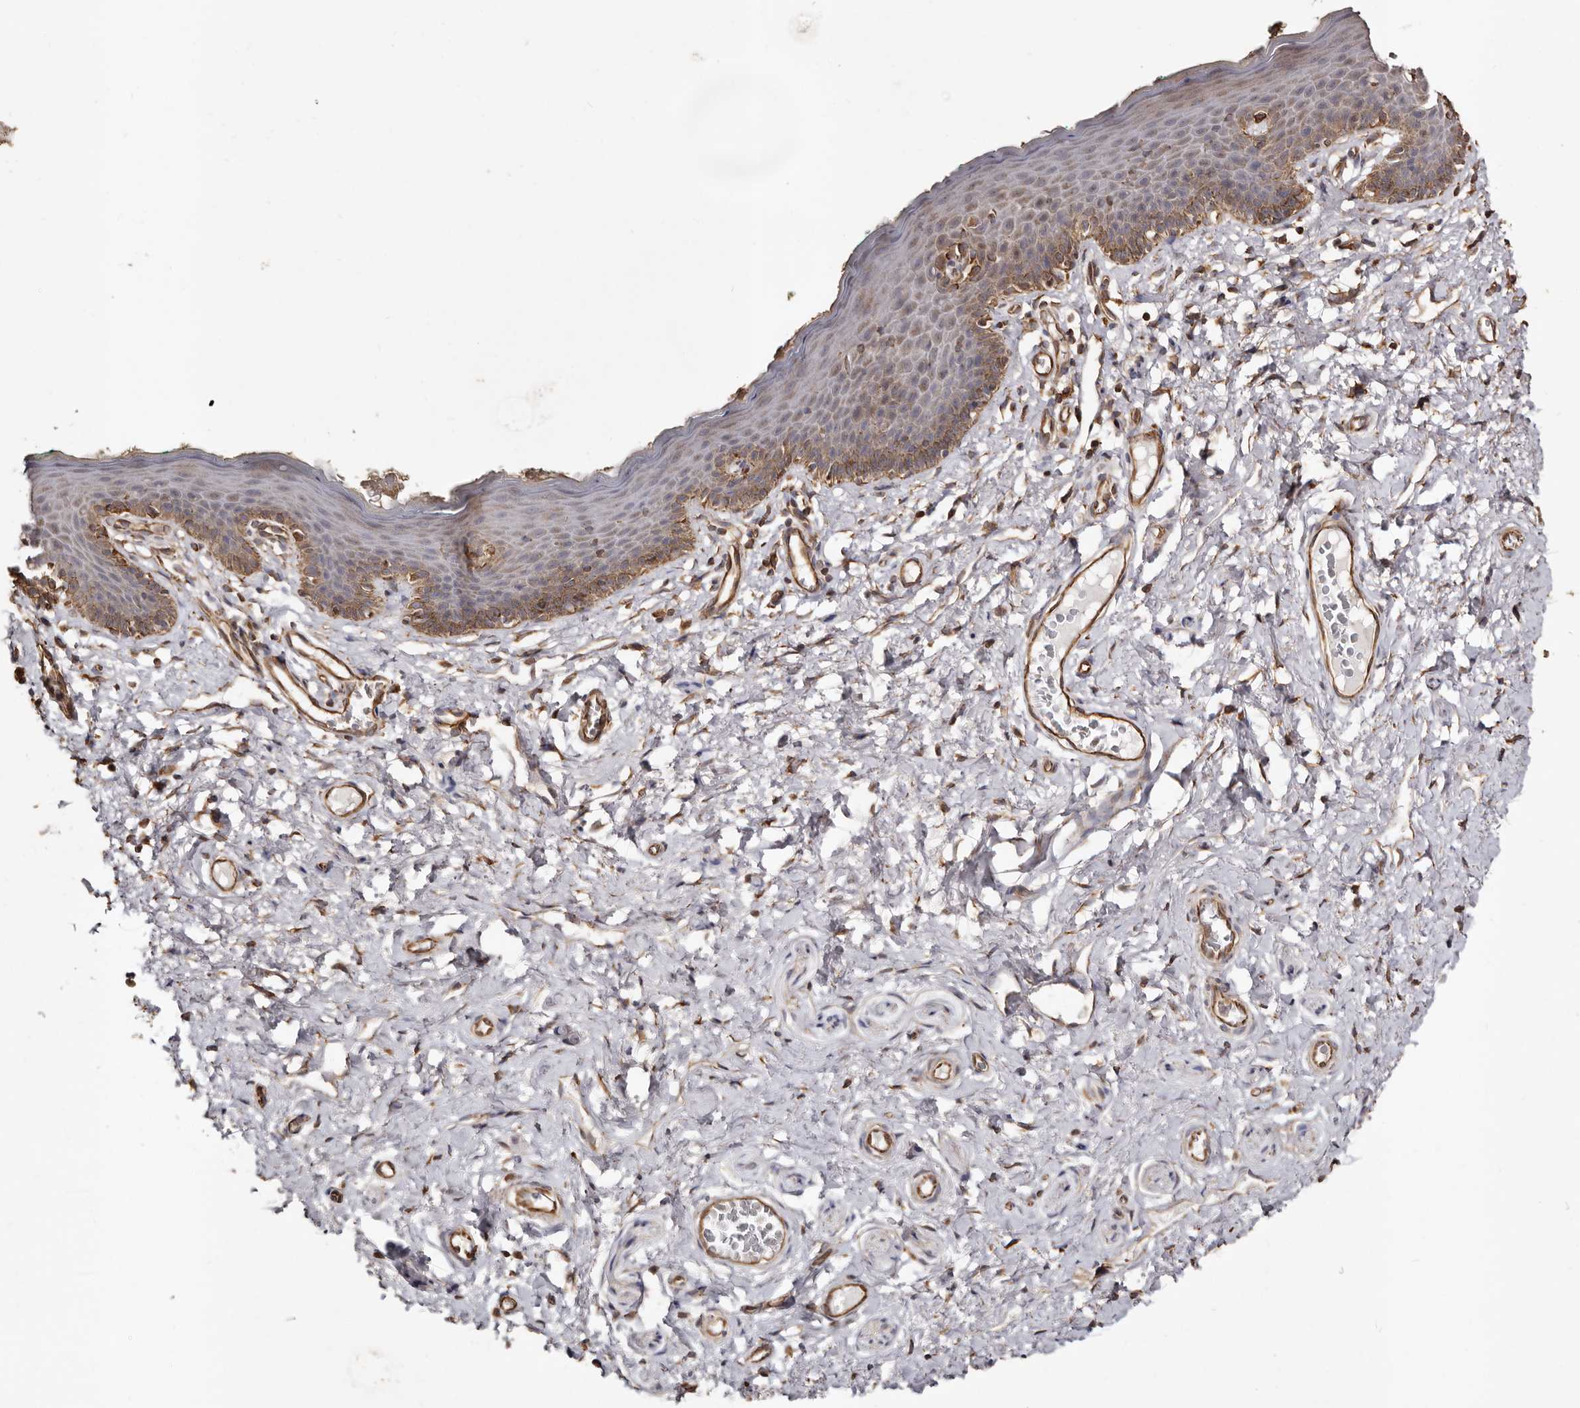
{"staining": {"intensity": "moderate", "quantity": "25%-75%", "location": "cytoplasmic/membranous"}, "tissue": "skin", "cell_type": "Epidermal cells", "image_type": "normal", "snomed": [{"axis": "morphology", "description": "Normal tissue, NOS"}, {"axis": "topography", "description": "Vulva"}], "caption": "Protein staining shows moderate cytoplasmic/membranous positivity in about 25%-75% of epidermal cells in normal skin. (IHC, brightfield microscopy, high magnification).", "gene": "MACC1", "patient": {"sex": "female", "age": 66}}